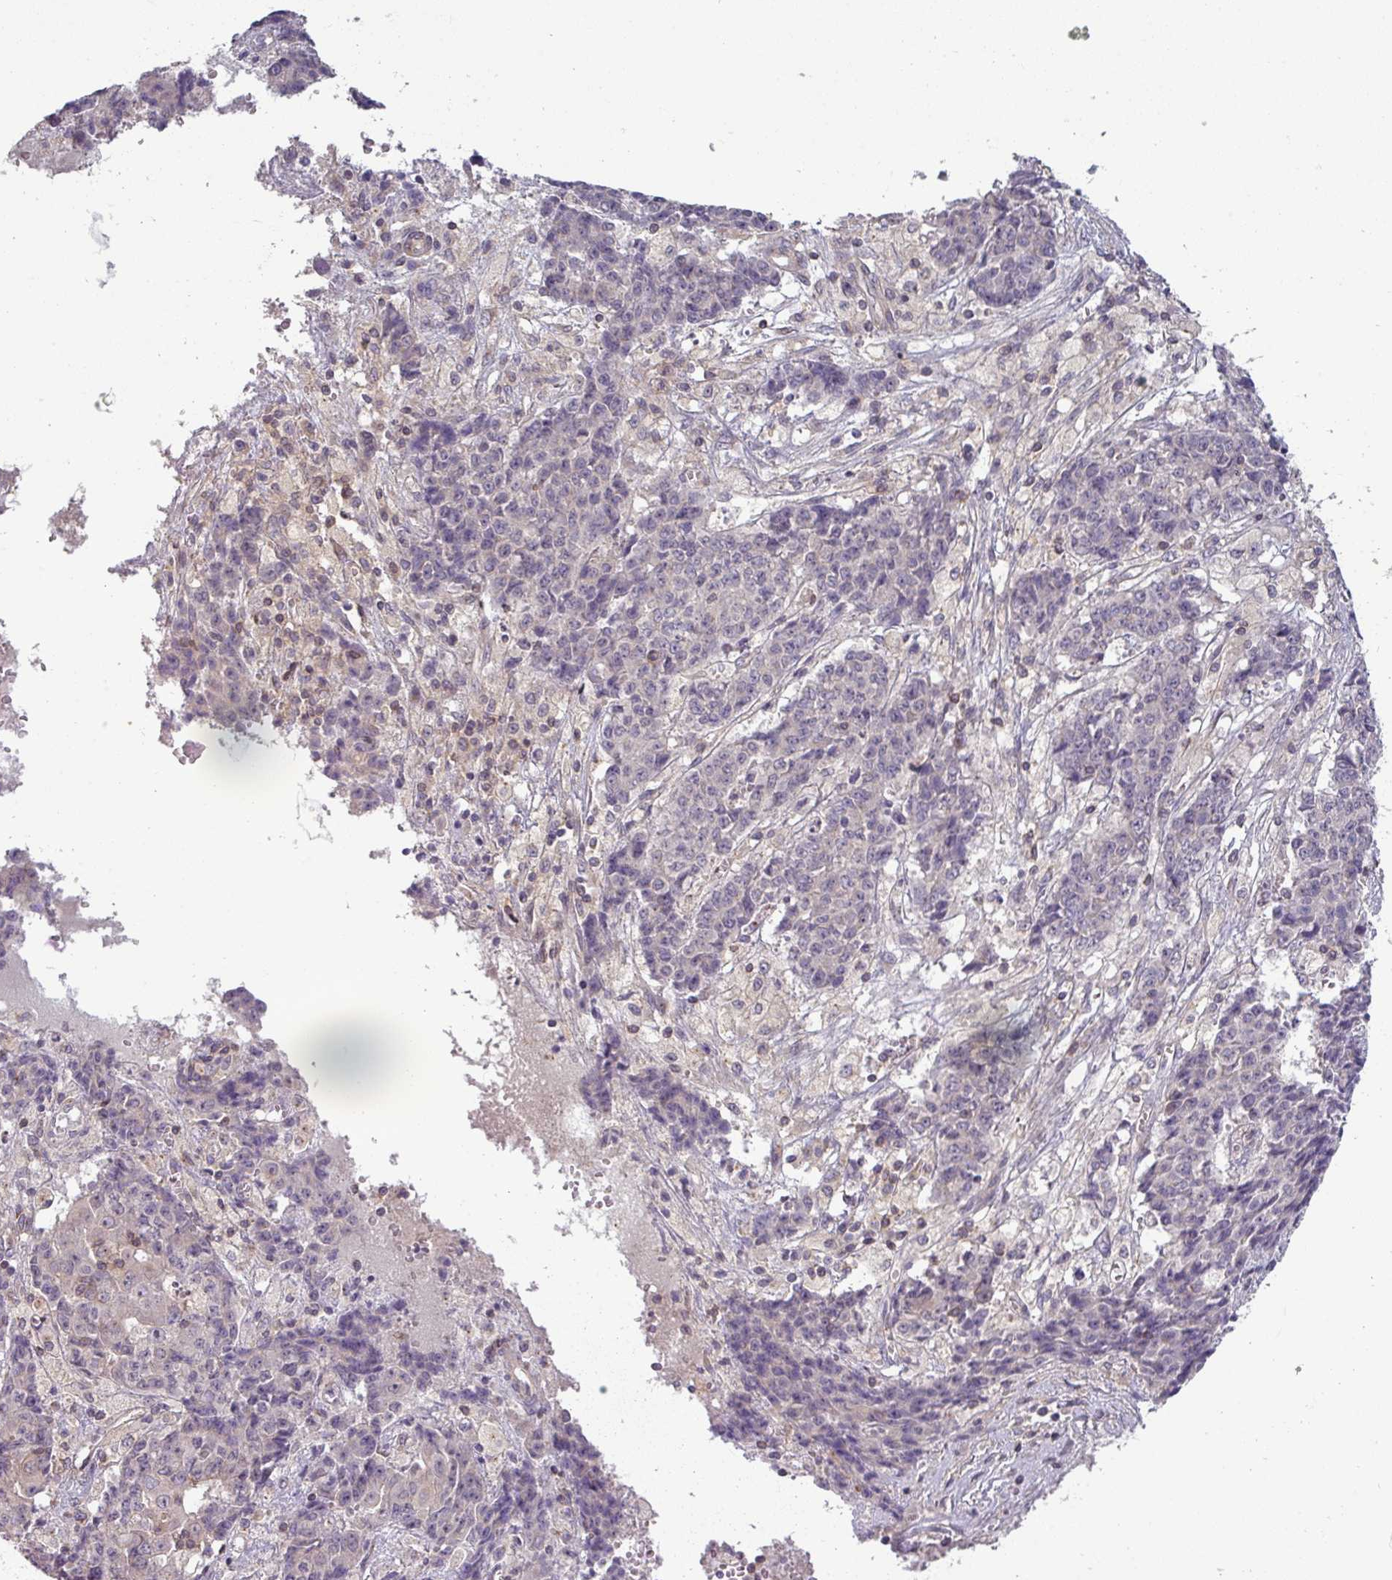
{"staining": {"intensity": "negative", "quantity": "none", "location": "none"}, "tissue": "ovarian cancer", "cell_type": "Tumor cells", "image_type": "cancer", "snomed": [{"axis": "morphology", "description": "Carcinoma, endometroid"}, {"axis": "topography", "description": "Ovary"}], "caption": "The micrograph exhibits no significant expression in tumor cells of endometroid carcinoma (ovarian).", "gene": "NIN", "patient": {"sex": "female", "age": 42}}